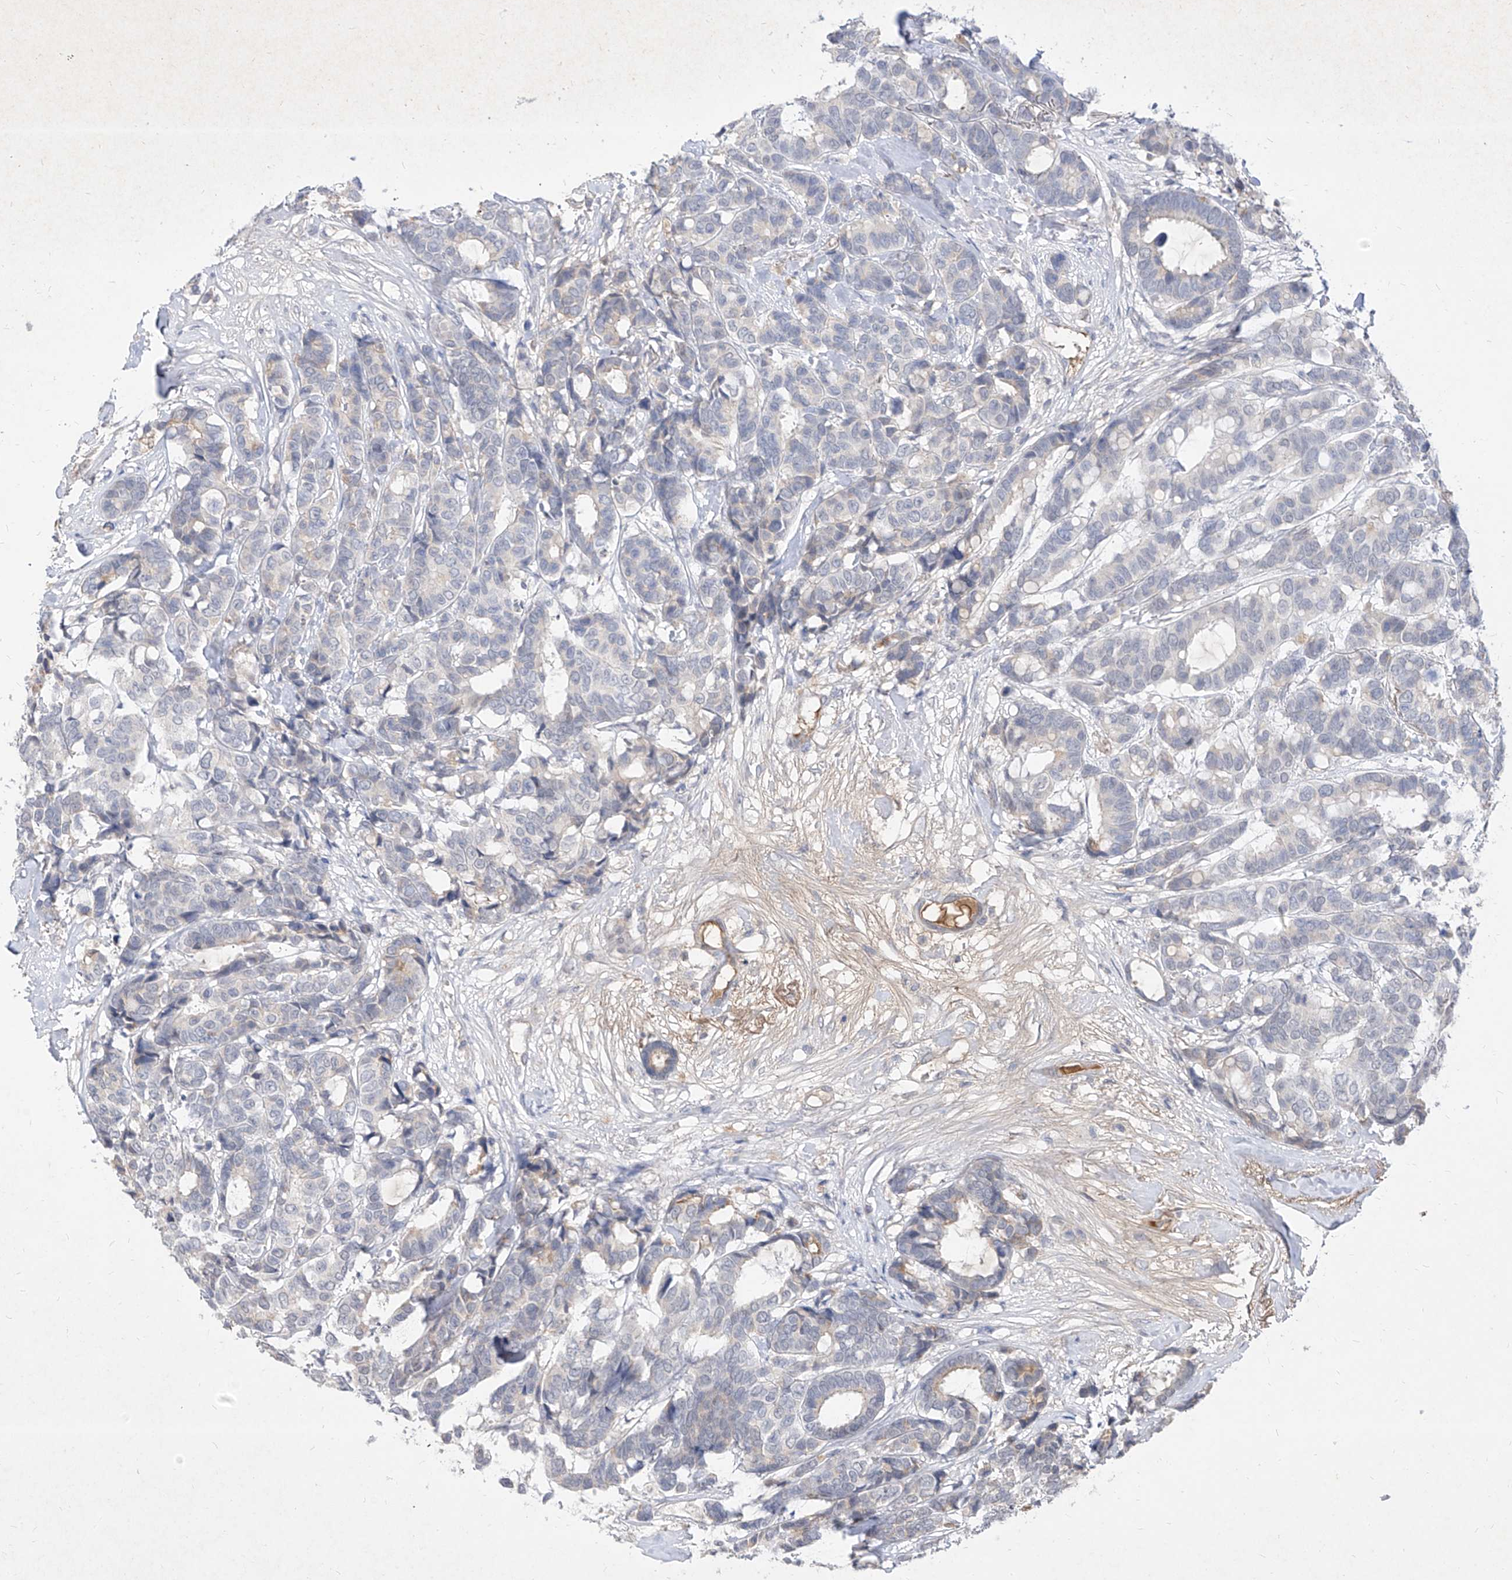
{"staining": {"intensity": "weak", "quantity": "<25%", "location": "cytoplasmic/membranous"}, "tissue": "breast cancer", "cell_type": "Tumor cells", "image_type": "cancer", "snomed": [{"axis": "morphology", "description": "Duct carcinoma"}, {"axis": "topography", "description": "Breast"}], "caption": "IHC micrograph of infiltrating ductal carcinoma (breast) stained for a protein (brown), which displays no positivity in tumor cells.", "gene": "C4A", "patient": {"sex": "female", "age": 87}}